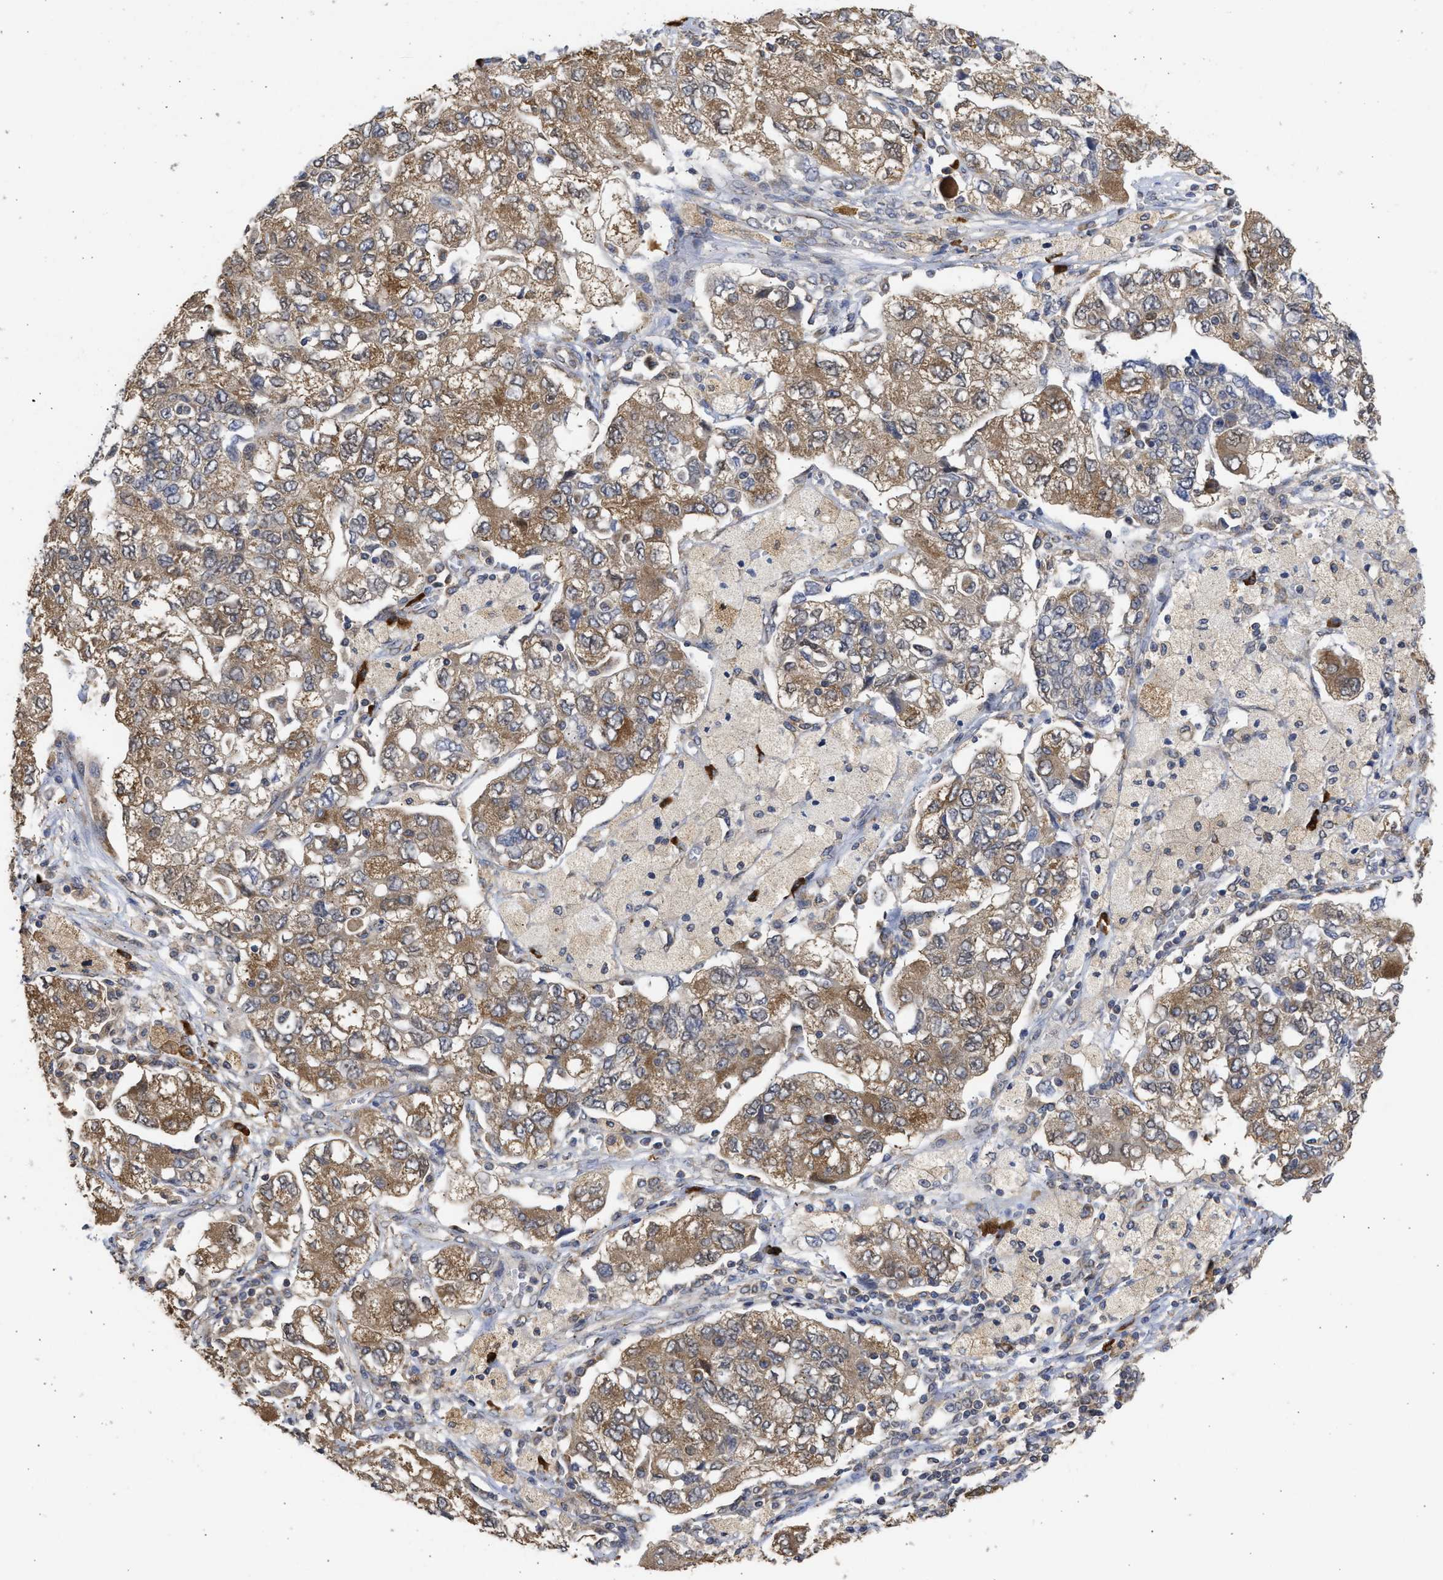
{"staining": {"intensity": "moderate", "quantity": ">75%", "location": "cytoplasmic/membranous"}, "tissue": "ovarian cancer", "cell_type": "Tumor cells", "image_type": "cancer", "snomed": [{"axis": "morphology", "description": "Carcinoma, NOS"}, {"axis": "morphology", "description": "Cystadenocarcinoma, serous, NOS"}, {"axis": "topography", "description": "Ovary"}], "caption": "Ovarian cancer (carcinoma) was stained to show a protein in brown. There is medium levels of moderate cytoplasmic/membranous expression in approximately >75% of tumor cells.", "gene": "DNAJC1", "patient": {"sex": "female", "age": 69}}